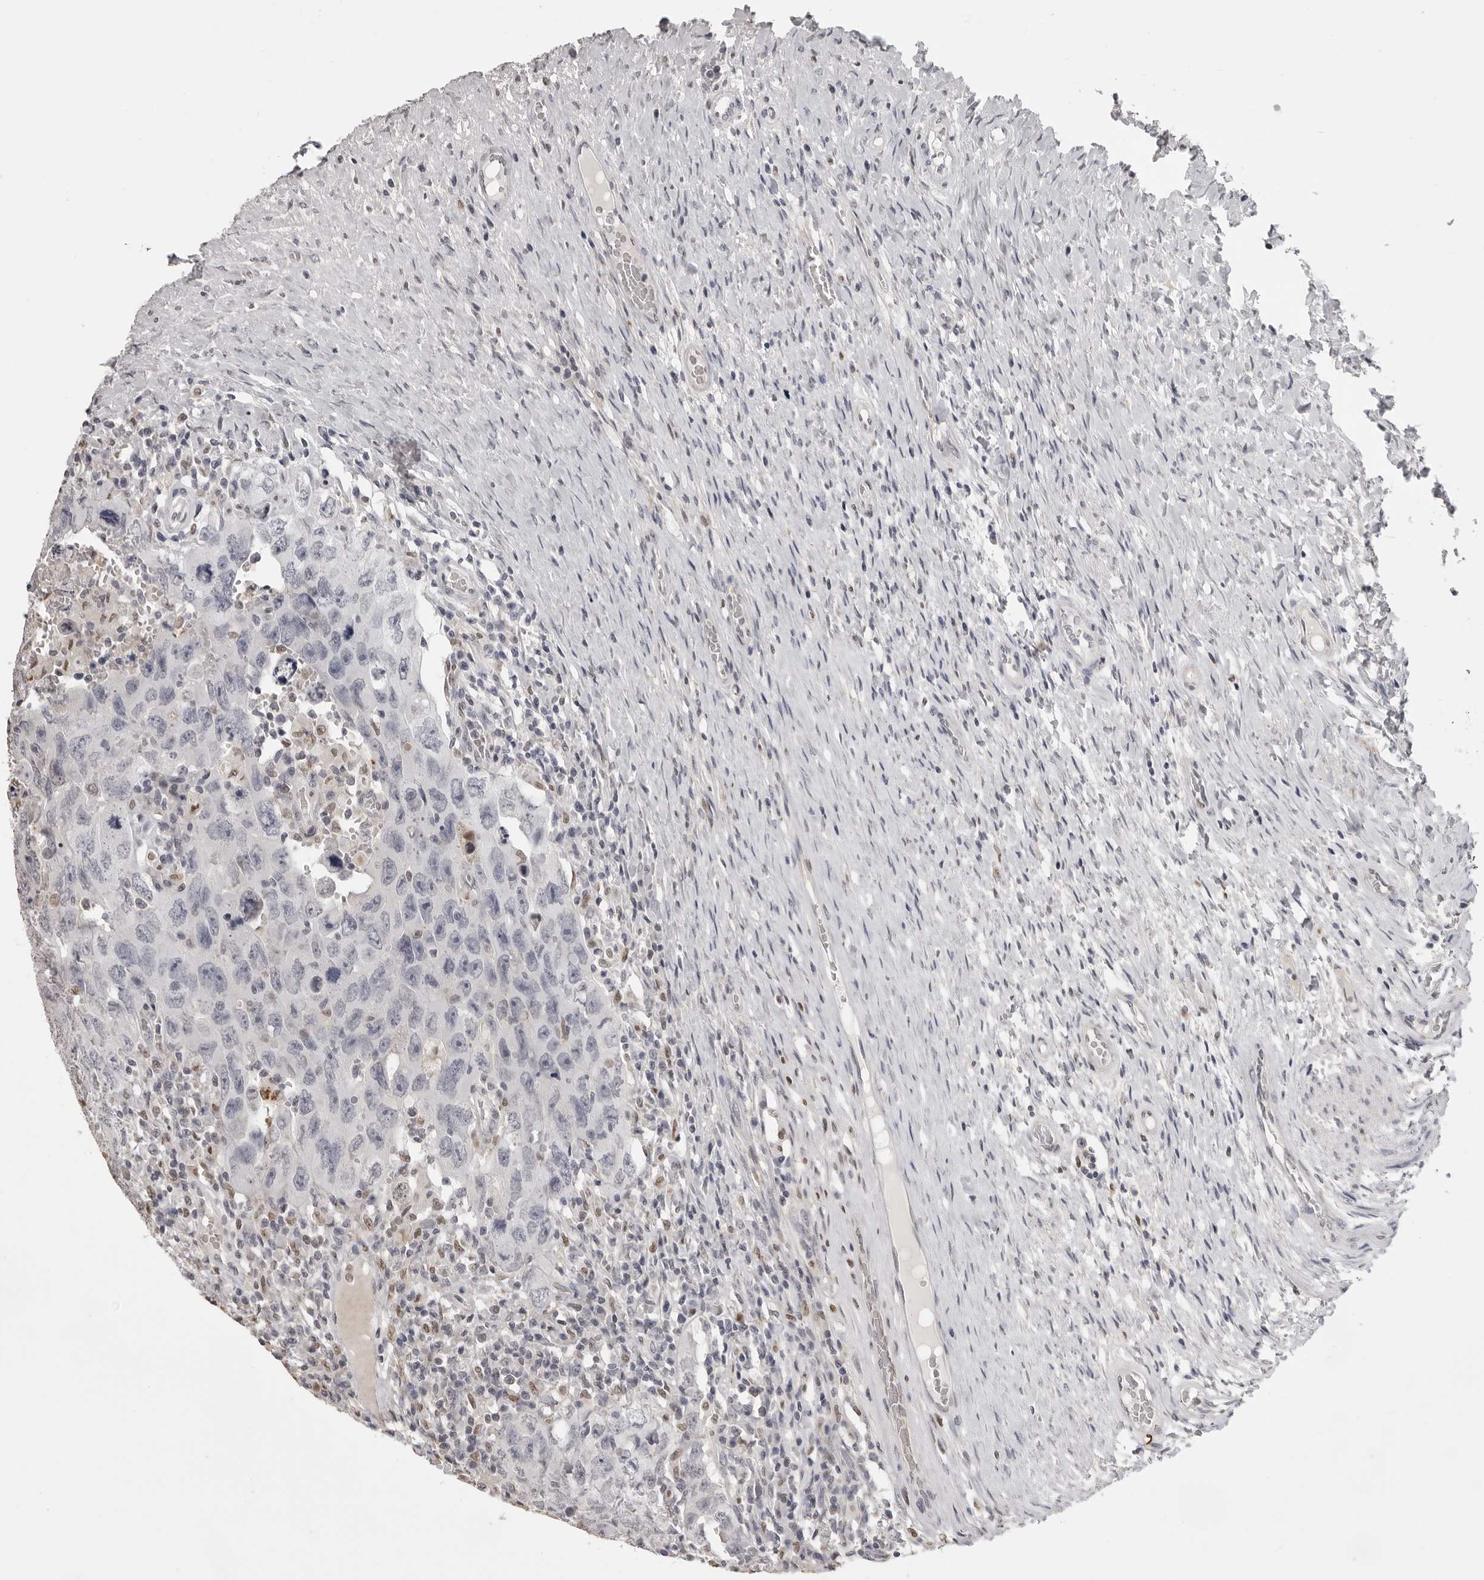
{"staining": {"intensity": "negative", "quantity": "none", "location": "none"}, "tissue": "testis cancer", "cell_type": "Tumor cells", "image_type": "cancer", "snomed": [{"axis": "morphology", "description": "Carcinoma, Embryonal, NOS"}, {"axis": "topography", "description": "Testis"}], "caption": "An image of human embryonal carcinoma (testis) is negative for staining in tumor cells. The staining was performed using DAB (3,3'-diaminobenzidine) to visualize the protein expression in brown, while the nuclei were stained in blue with hematoxylin (Magnification: 20x).", "gene": "IL31", "patient": {"sex": "male", "age": 26}}